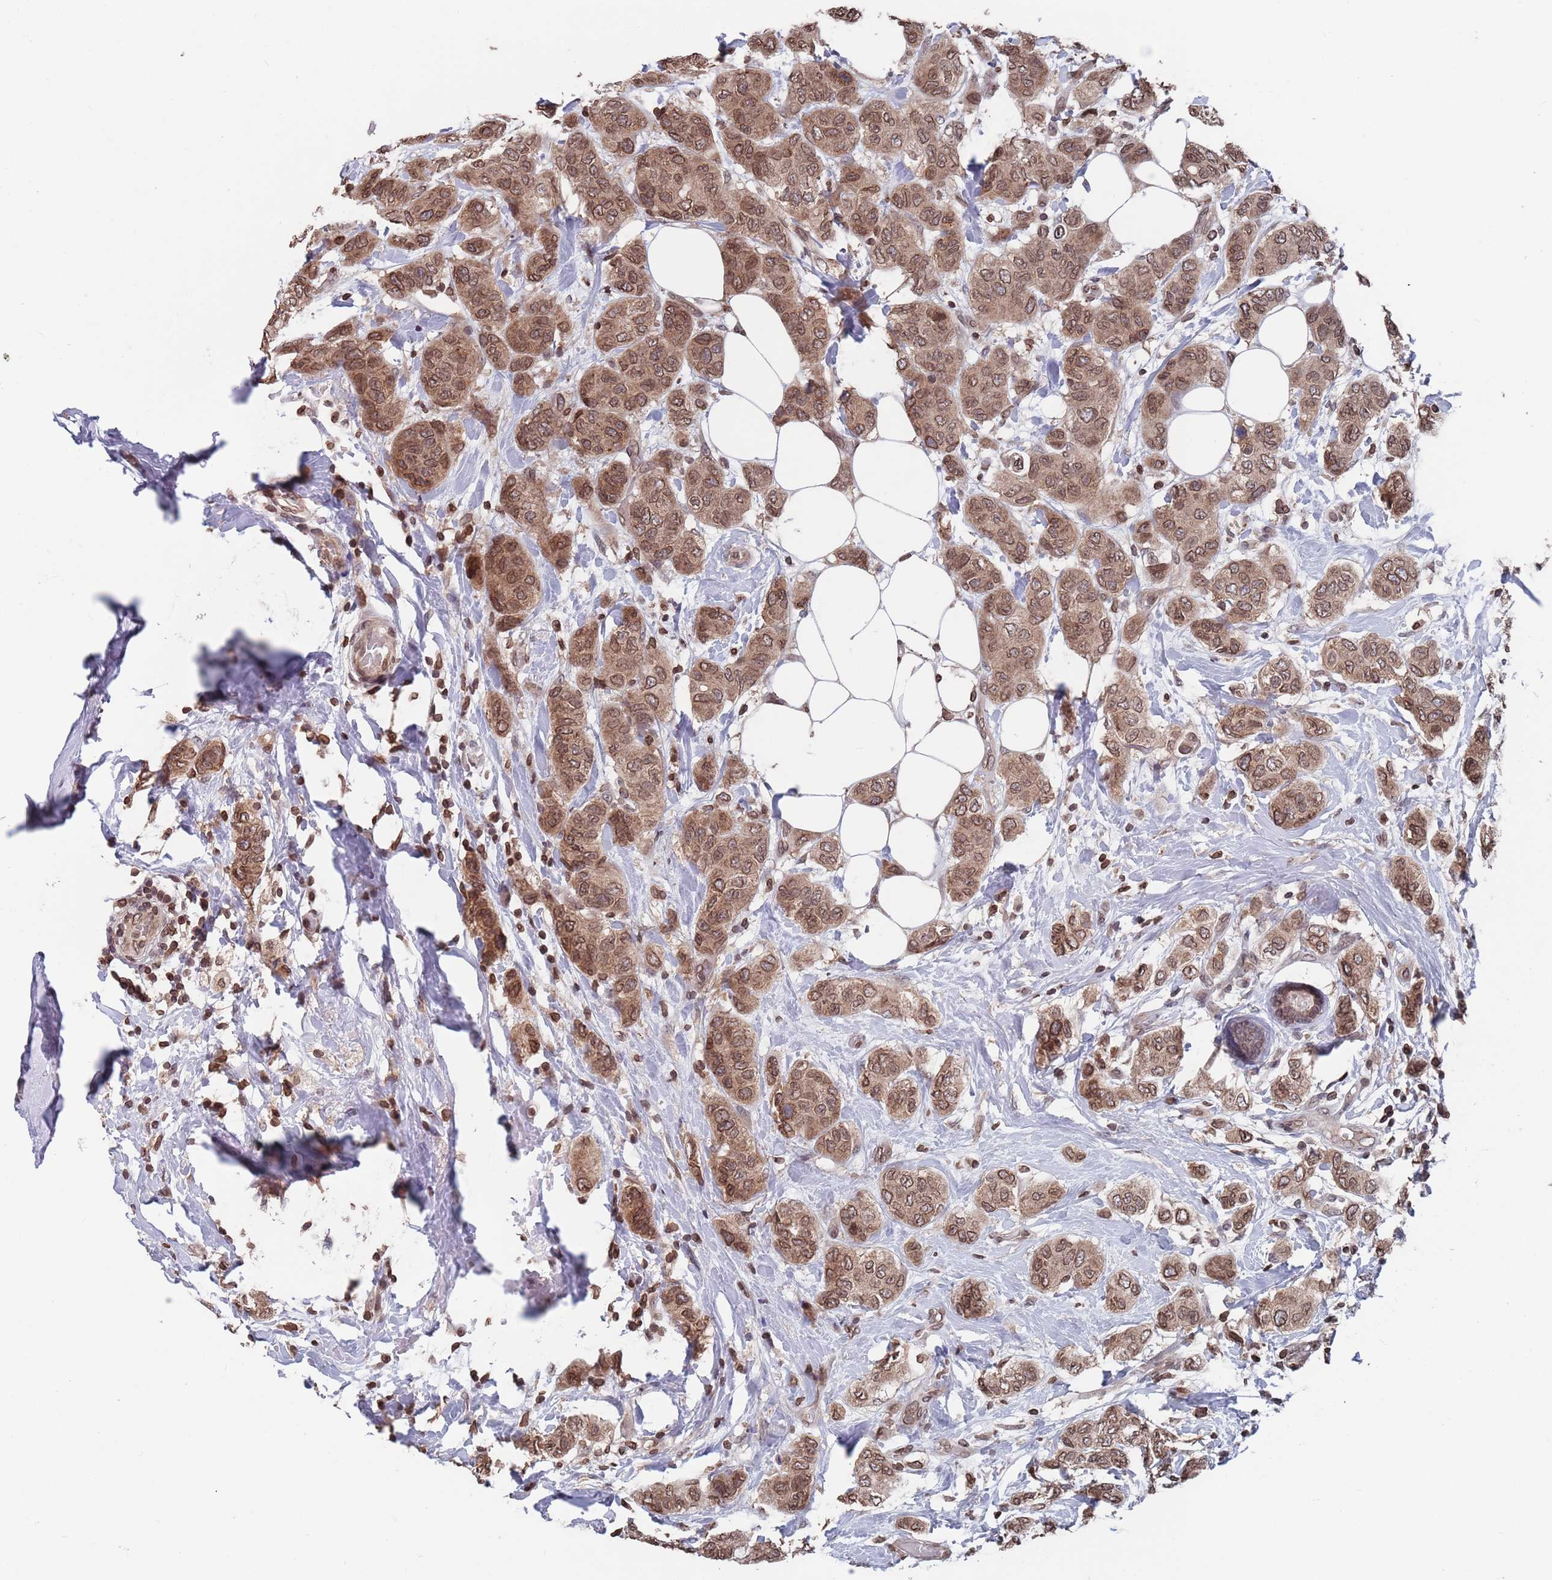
{"staining": {"intensity": "moderate", "quantity": ">75%", "location": "cytoplasmic/membranous,nuclear"}, "tissue": "breast cancer", "cell_type": "Tumor cells", "image_type": "cancer", "snomed": [{"axis": "morphology", "description": "Lobular carcinoma"}, {"axis": "topography", "description": "Breast"}], "caption": "Brown immunohistochemical staining in human lobular carcinoma (breast) demonstrates moderate cytoplasmic/membranous and nuclear positivity in about >75% of tumor cells.", "gene": "SDHAF3", "patient": {"sex": "female", "age": 51}}